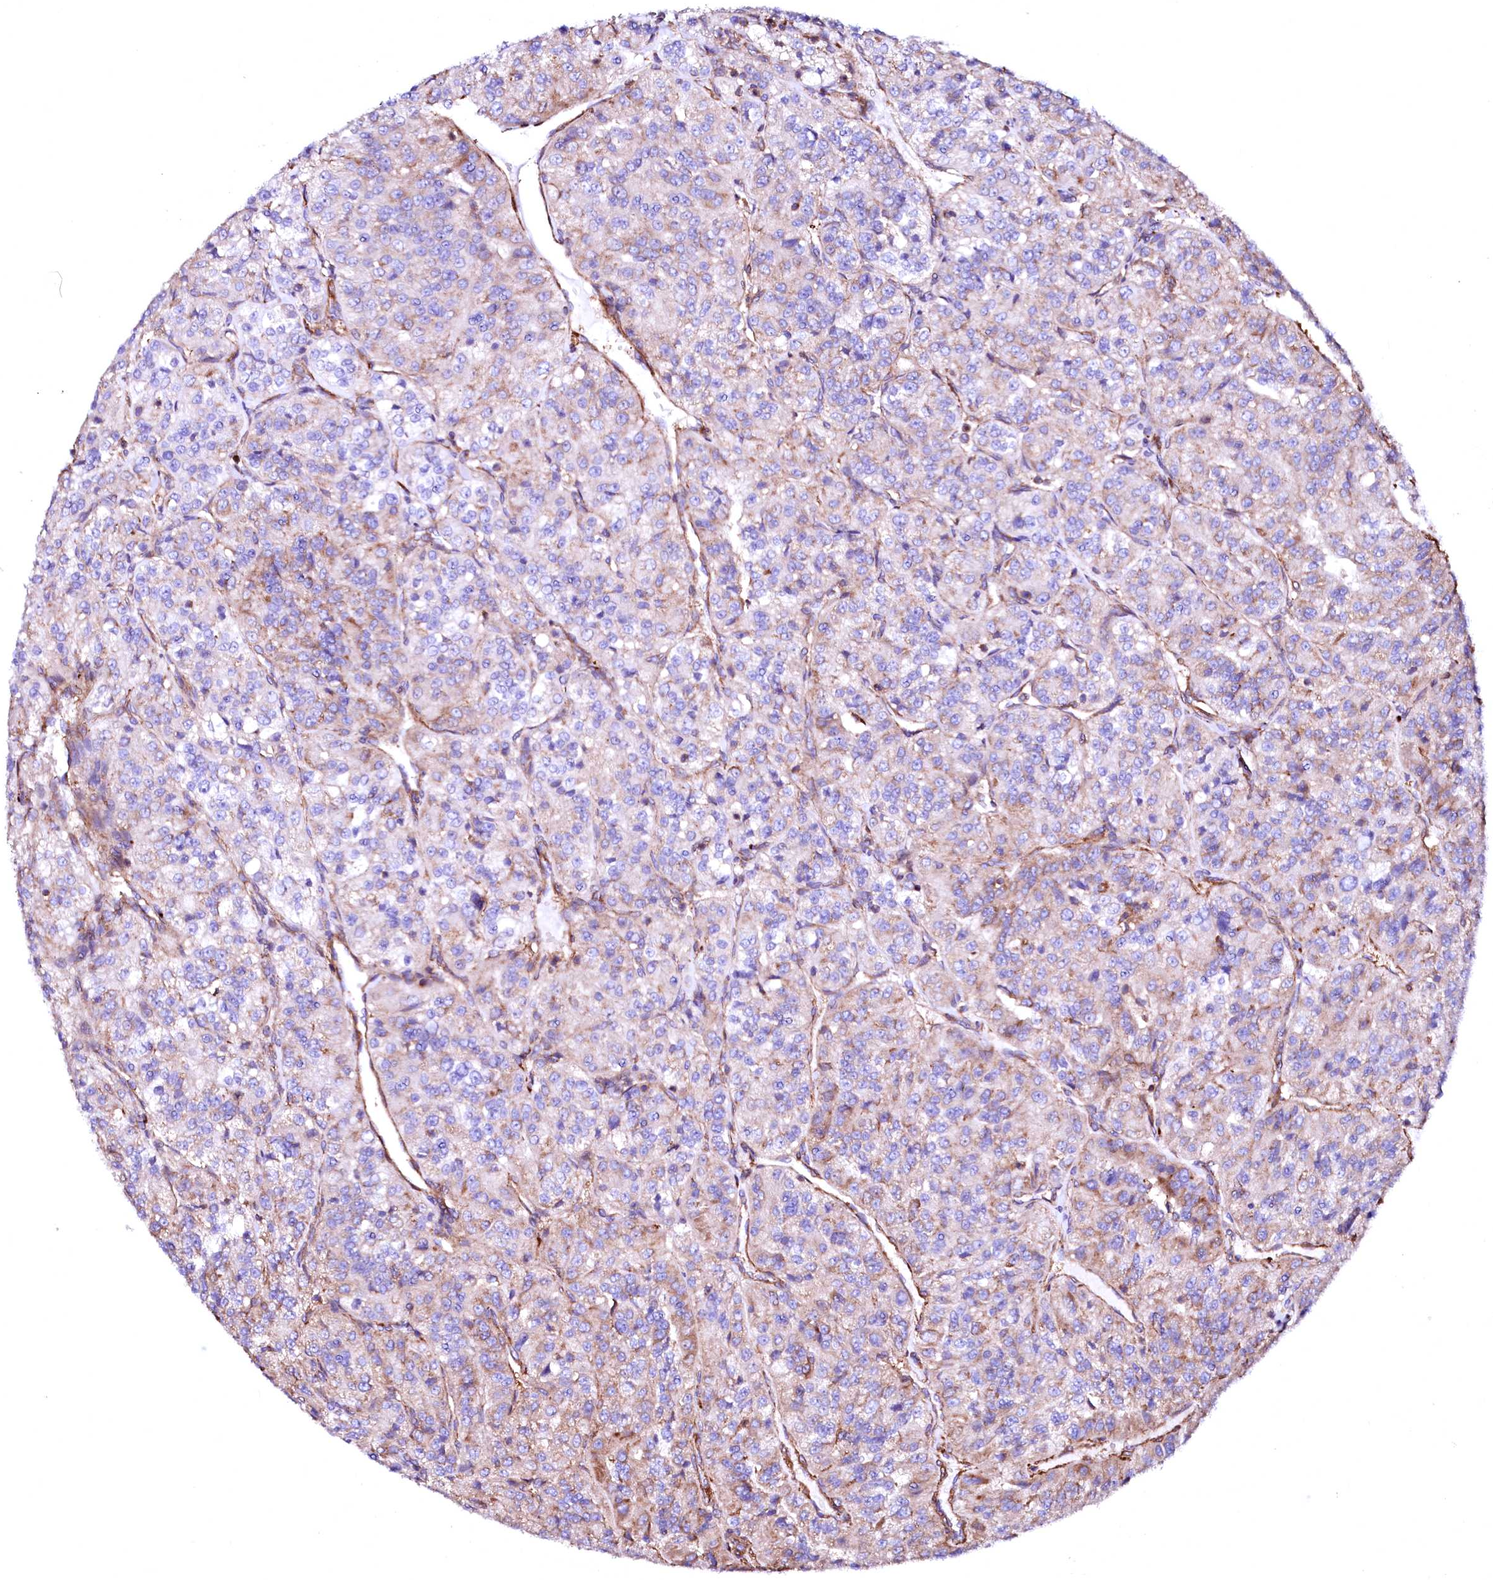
{"staining": {"intensity": "weak", "quantity": "25%-75%", "location": "cytoplasmic/membranous"}, "tissue": "renal cancer", "cell_type": "Tumor cells", "image_type": "cancer", "snomed": [{"axis": "morphology", "description": "Adenocarcinoma, NOS"}, {"axis": "topography", "description": "Kidney"}], "caption": "Adenocarcinoma (renal) tissue exhibits weak cytoplasmic/membranous positivity in about 25%-75% of tumor cells, visualized by immunohistochemistry.", "gene": "GPR176", "patient": {"sex": "female", "age": 63}}